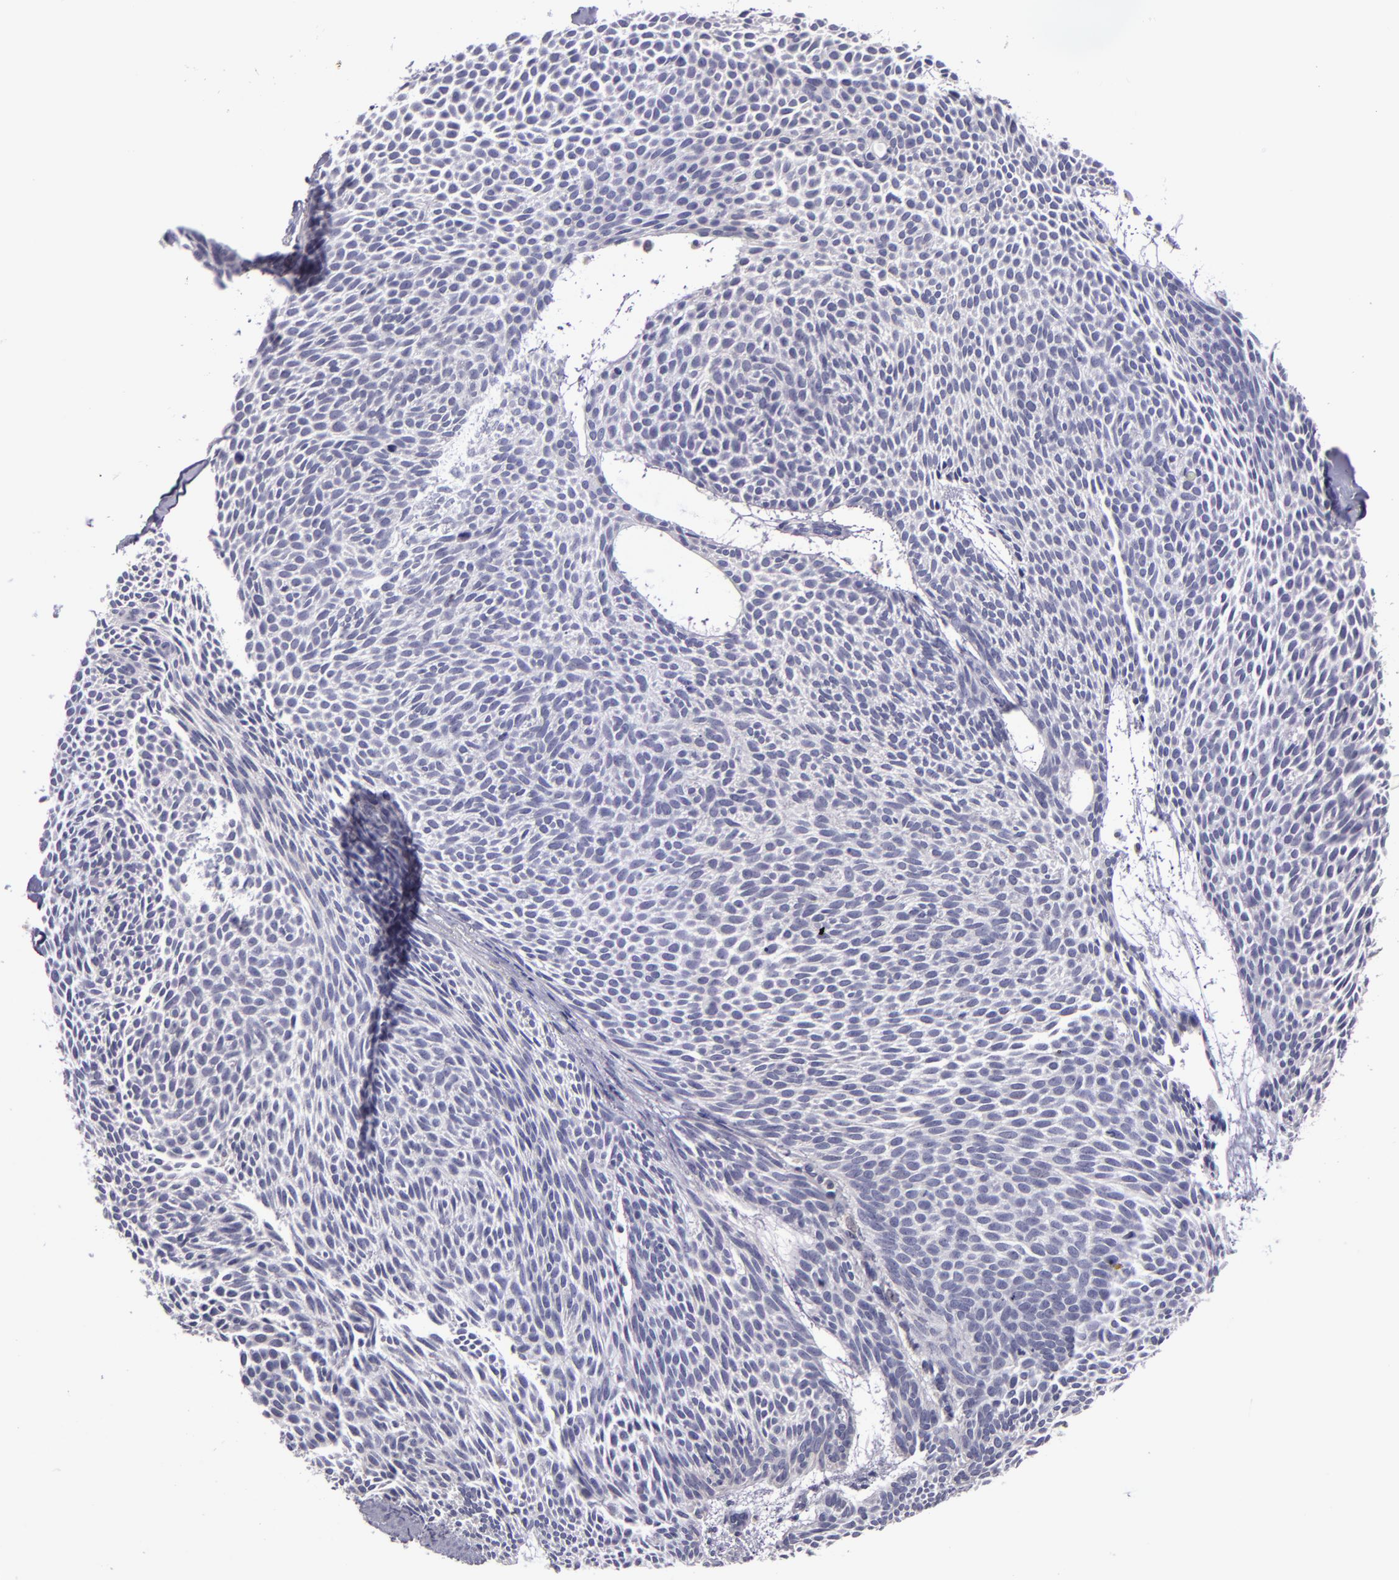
{"staining": {"intensity": "negative", "quantity": "none", "location": "none"}, "tissue": "skin cancer", "cell_type": "Tumor cells", "image_type": "cancer", "snomed": [{"axis": "morphology", "description": "Basal cell carcinoma"}, {"axis": "topography", "description": "Skin"}], "caption": "High power microscopy micrograph of an immunohistochemistry micrograph of basal cell carcinoma (skin), revealing no significant expression in tumor cells.", "gene": "SNCB", "patient": {"sex": "male", "age": 84}}